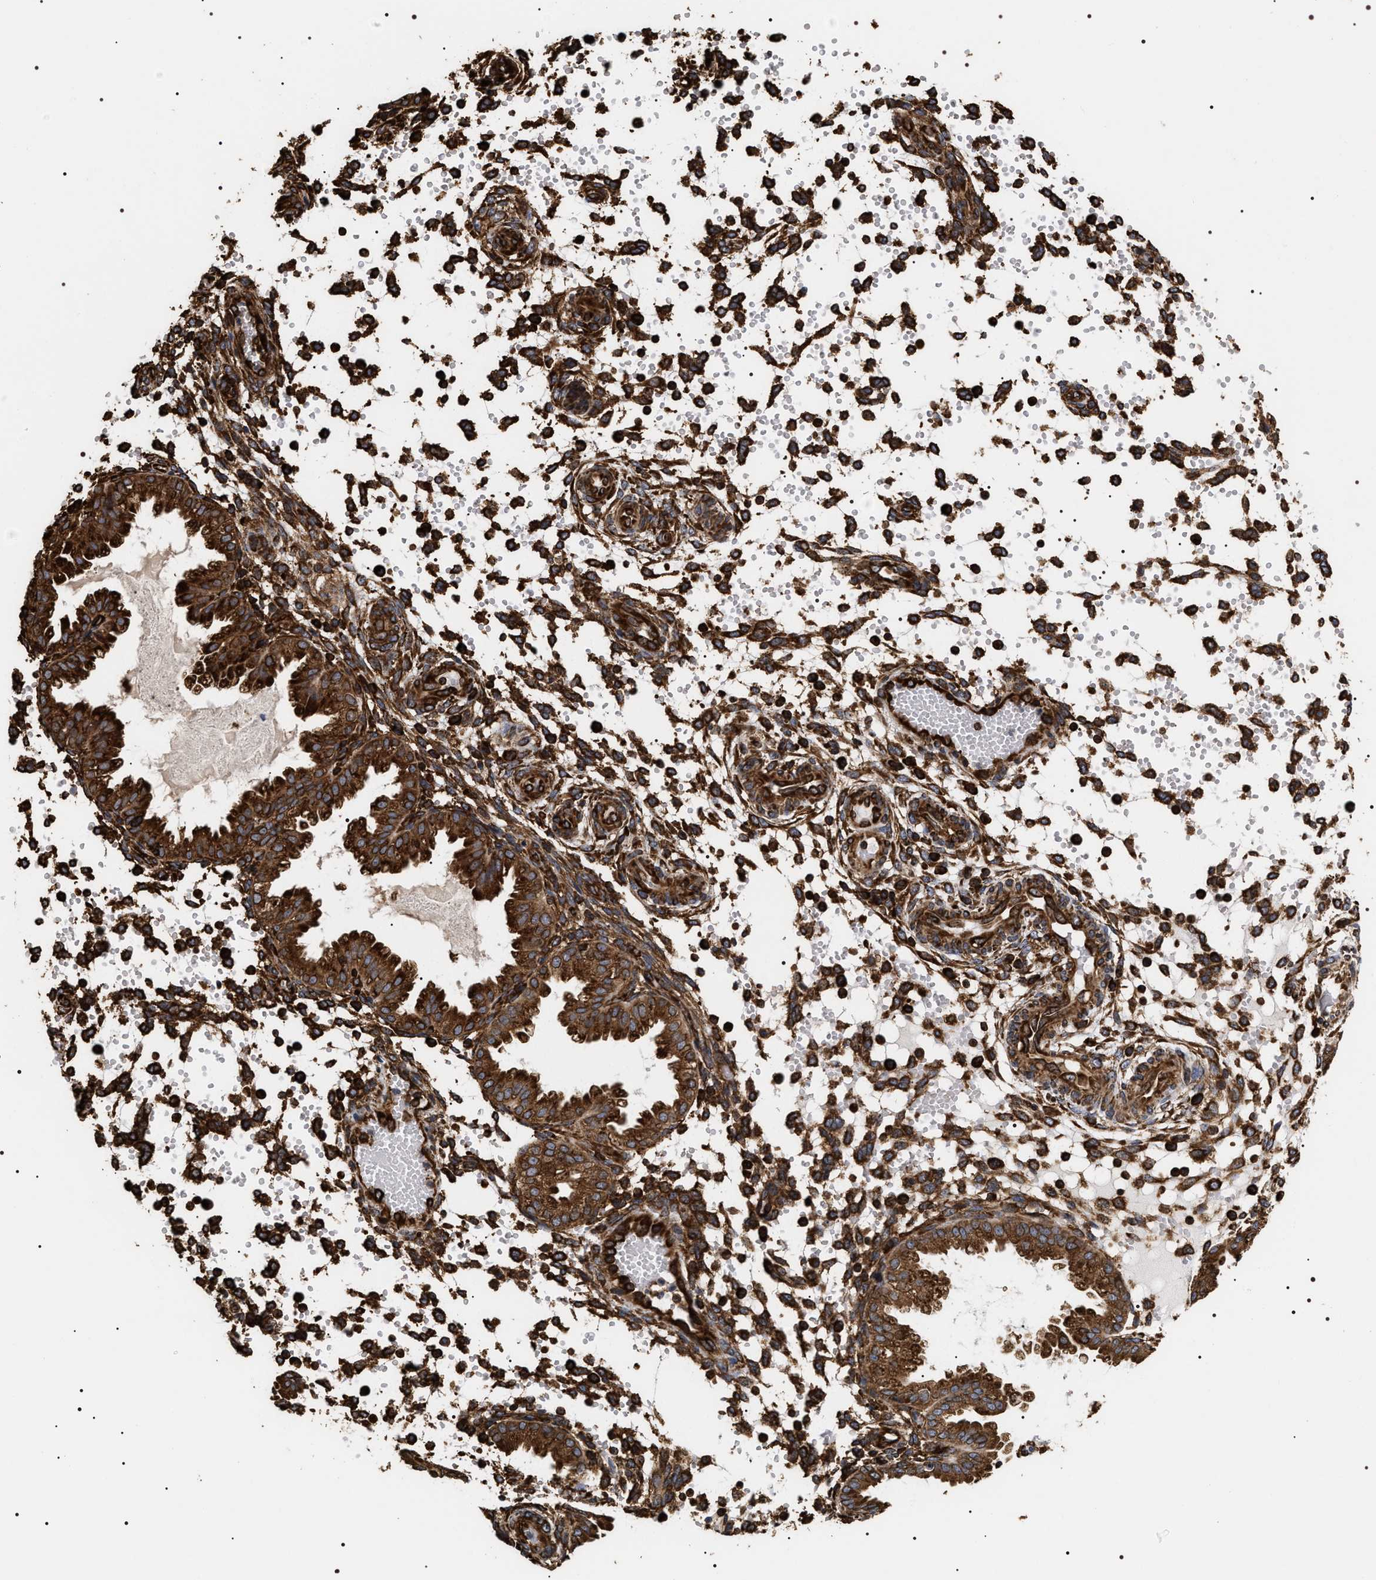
{"staining": {"intensity": "strong", "quantity": "25%-75%", "location": "cytoplasmic/membranous"}, "tissue": "endometrium", "cell_type": "Cells in endometrial stroma", "image_type": "normal", "snomed": [{"axis": "morphology", "description": "Normal tissue, NOS"}, {"axis": "topography", "description": "Endometrium"}], "caption": "Immunohistochemical staining of benign endometrium shows high levels of strong cytoplasmic/membranous positivity in about 25%-75% of cells in endometrial stroma. Using DAB (3,3'-diaminobenzidine) (brown) and hematoxylin (blue) stains, captured at high magnification using brightfield microscopy.", "gene": "SERBP1", "patient": {"sex": "female", "age": 33}}